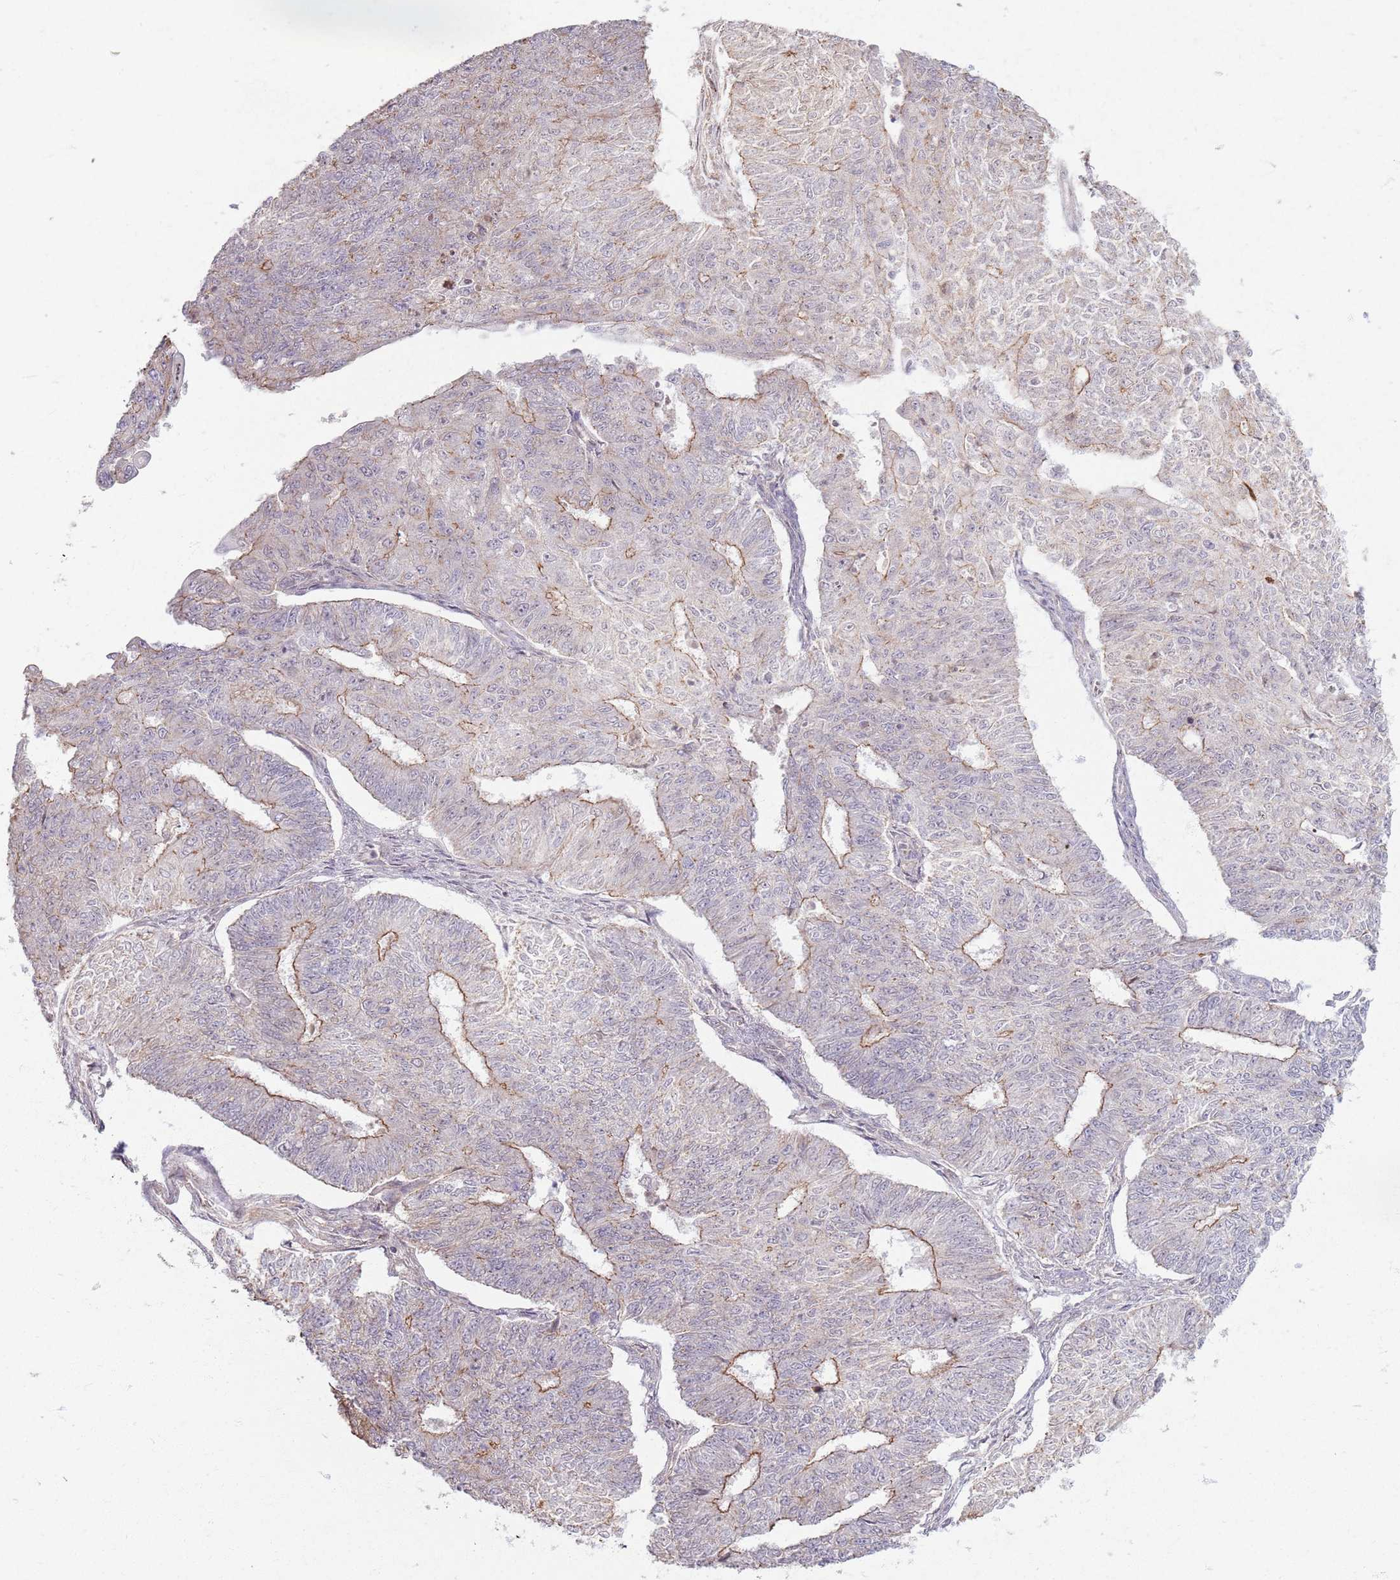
{"staining": {"intensity": "moderate", "quantity": "<25%", "location": "cytoplasmic/membranous"}, "tissue": "endometrial cancer", "cell_type": "Tumor cells", "image_type": "cancer", "snomed": [{"axis": "morphology", "description": "Adenocarcinoma, NOS"}, {"axis": "topography", "description": "Endometrium"}], "caption": "Brown immunohistochemical staining in adenocarcinoma (endometrial) displays moderate cytoplasmic/membranous staining in about <25% of tumor cells. Immunohistochemistry stains the protein of interest in brown and the nuclei are stained blue.", "gene": "KCNA5", "patient": {"sex": "female", "age": 32}}